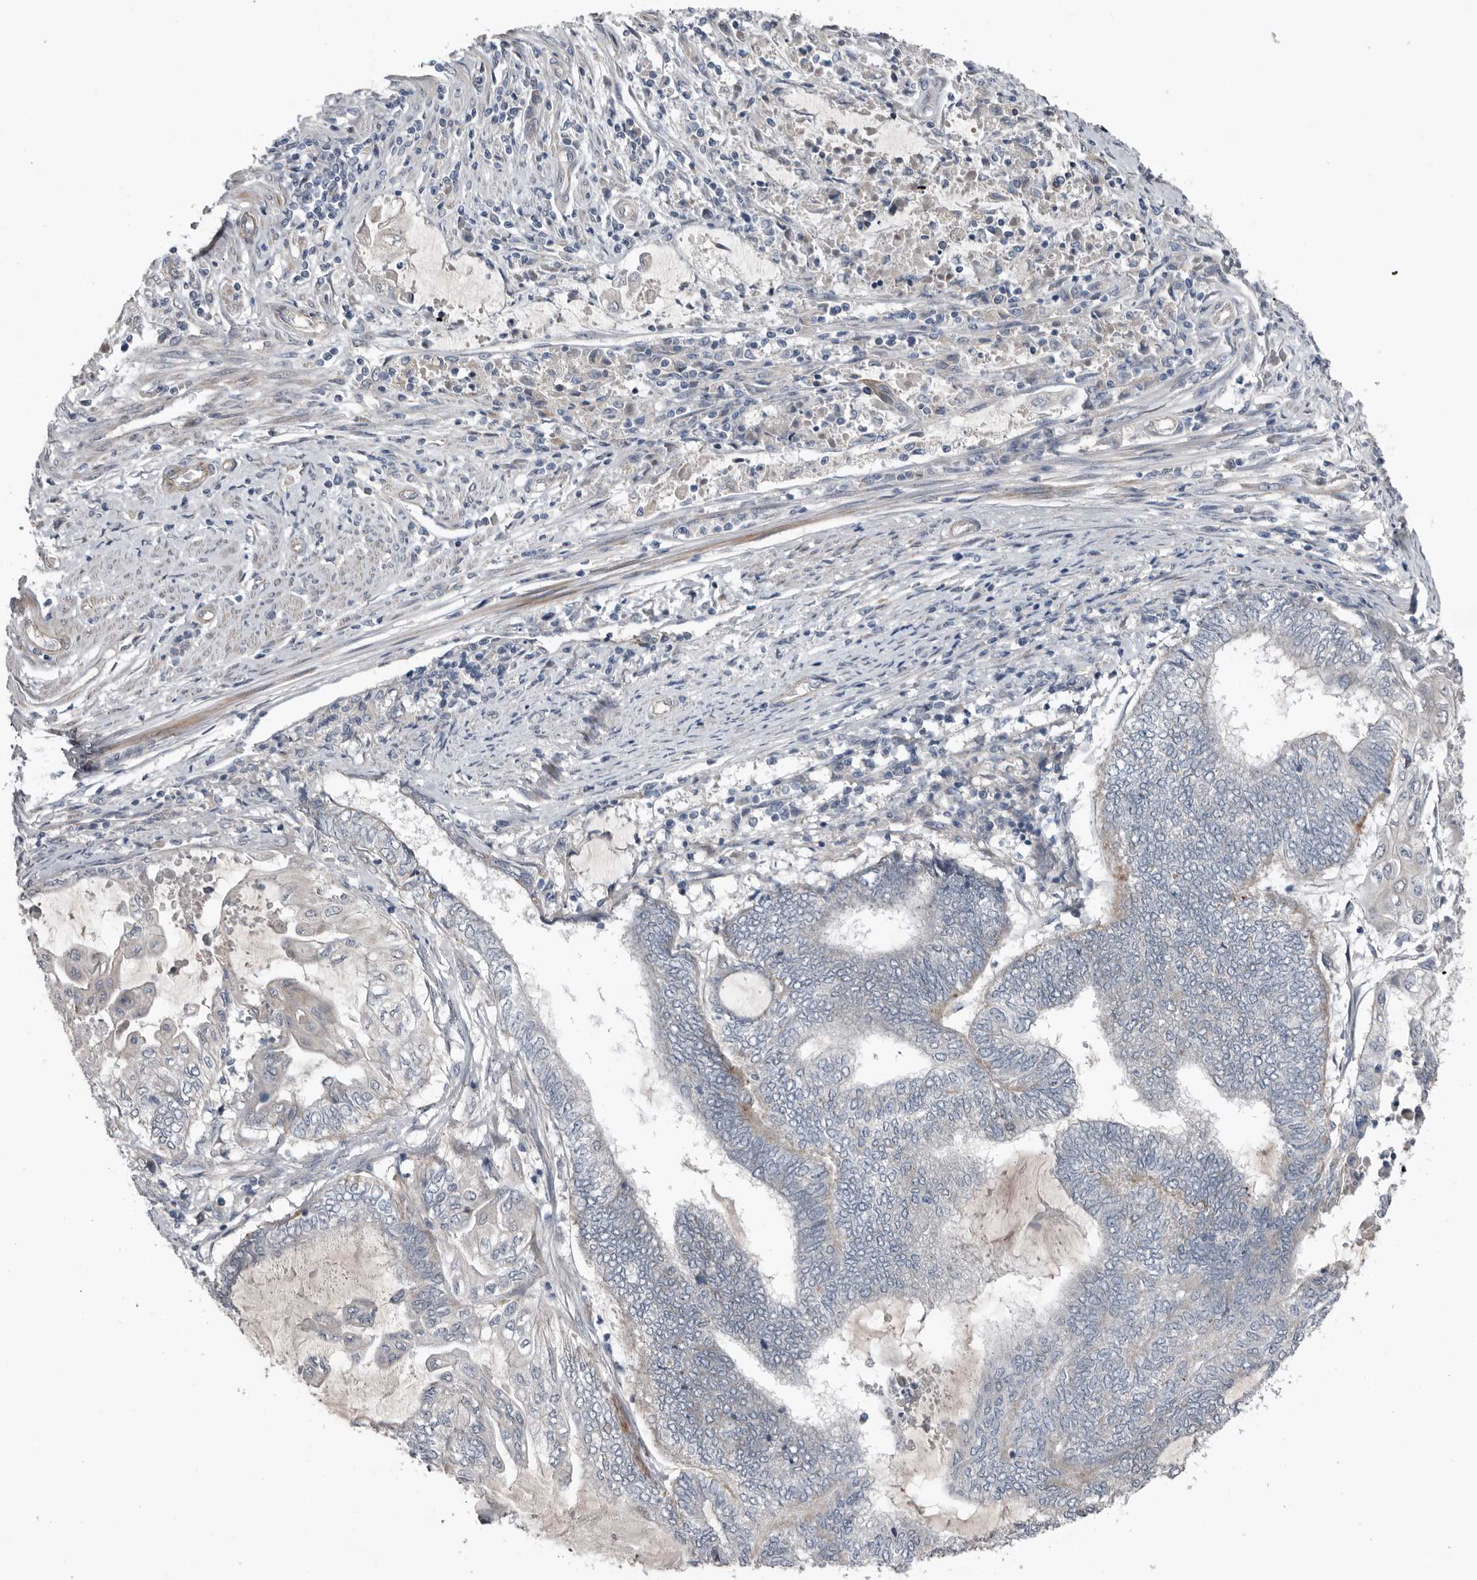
{"staining": {"intensity": "moderate", "quantity": "<25%", "location": "cytoplasmic/membranous"}, "tissue": "endometrial cancer", "cell_type": "Tumor cells", "image_type": "cancer", "snomed": [{"axis": "morphology", "description": "Adenocarcinoma, NOS"}, {"axis": "topography", "description": "Uterus"}, {"axis": "topography", "description": "Endometrium"}], "caption": "About <25% of tumor cells in endometrial cancer (adenocarcinoma) exhibit moderate cytoplasmic/membranous protein staining as visualized by brown immunohistochemical staining.", "gene": "RANBP17", "patient": {"sex": "female", "age": 70}}